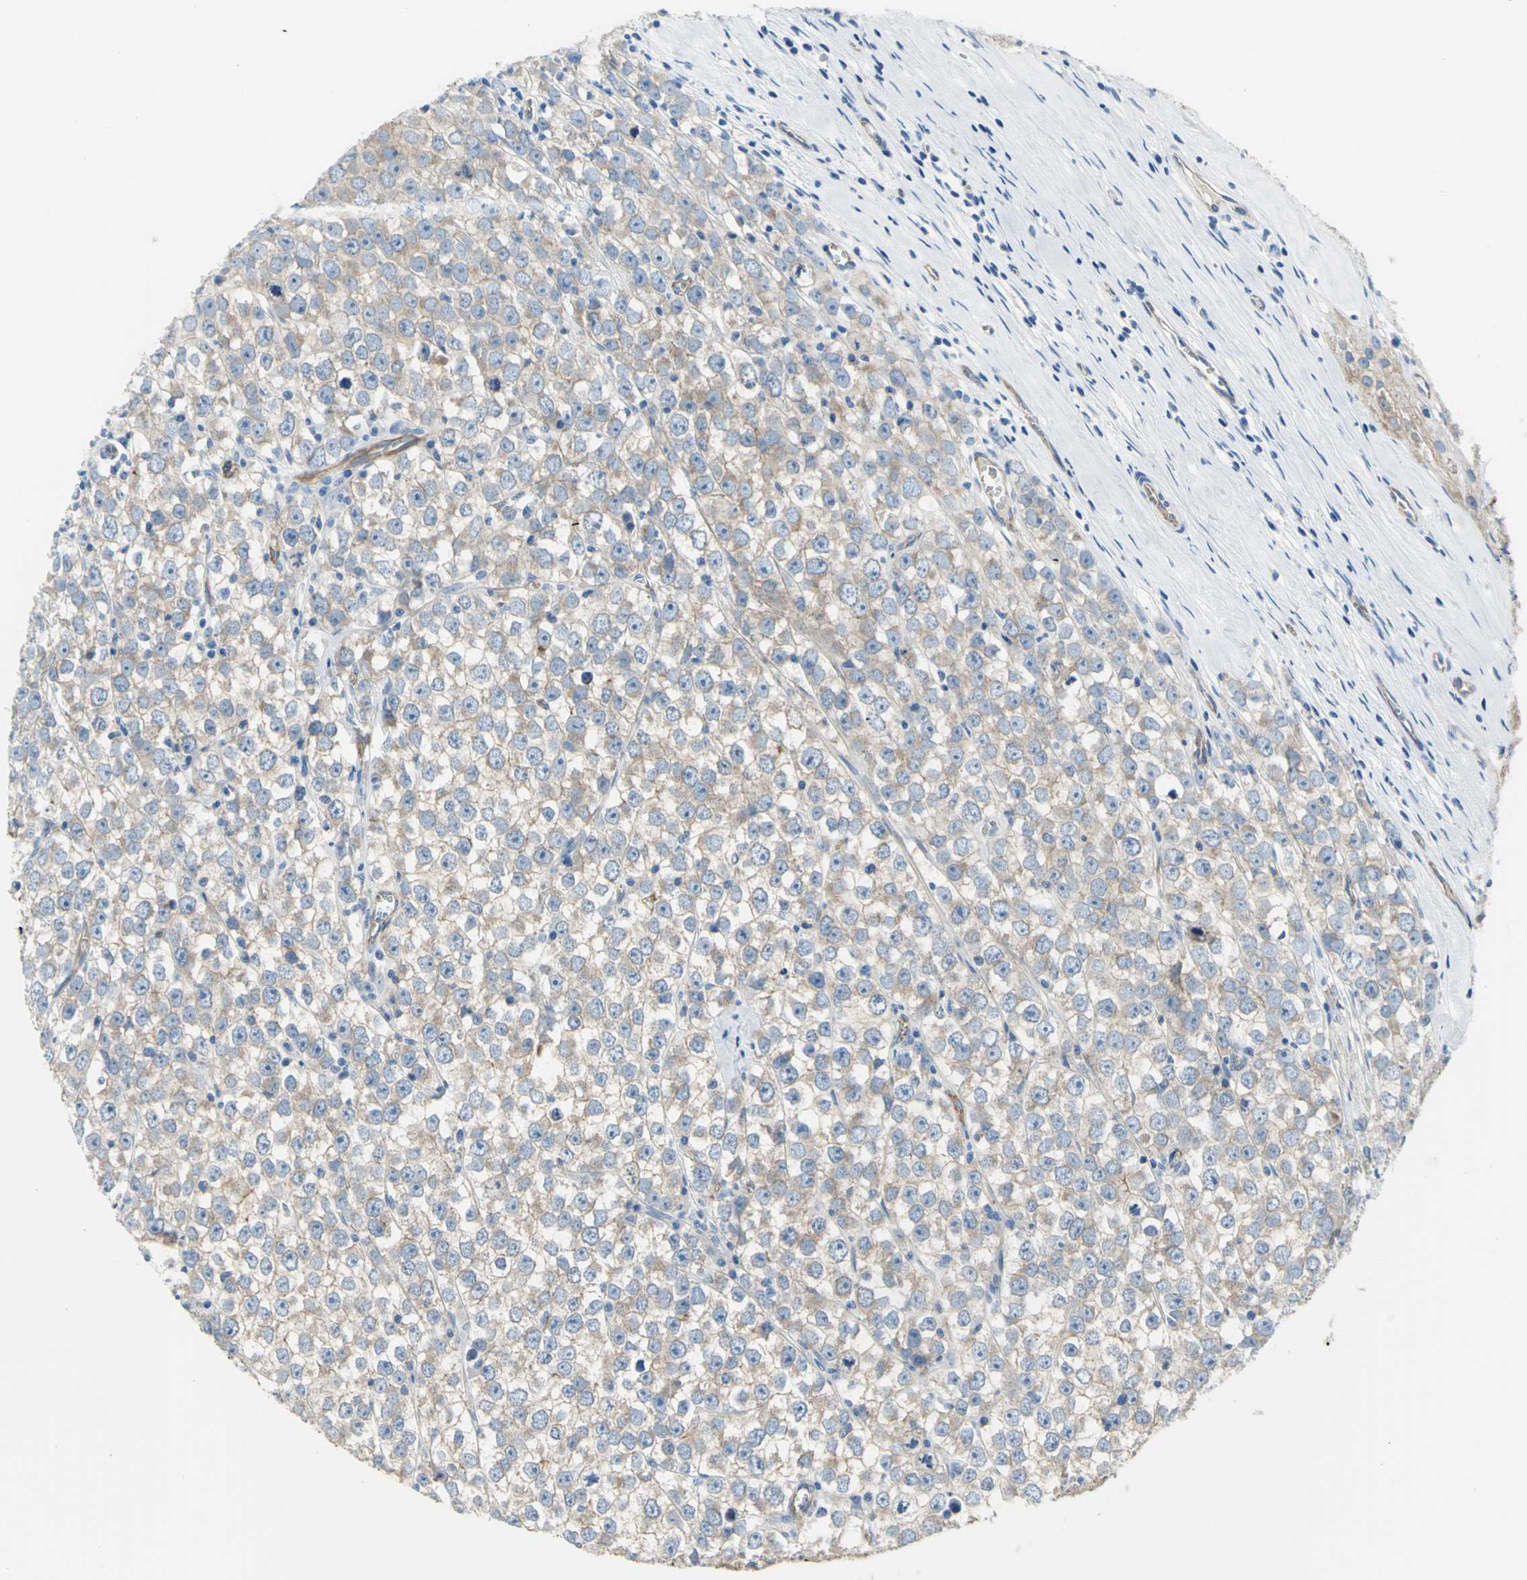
{"staining": {"intensity": "weak", "quantity": ">75%", "location": "cytoplasmic/membranous"}, "tissue": "testis cancer", "cell_type": "Tumor cells", "image_type": "cancer", "snomed": [{"axis": "morphology", "description": "Seminoma, NOS"}, {"axis": "morphology", "description": "Carcinoma, Embryonal, NOS"}, {"axis": "topography", "description": "Testis"}], "caption": "Immunohistochemistry (IHC) of human testis cancer demonstrates low levels of weak cytoplasmic/membranous expression in about >75% of tumor cells.", "gene": "FLNB", "patient": {"sex": "male", "age": 52}}